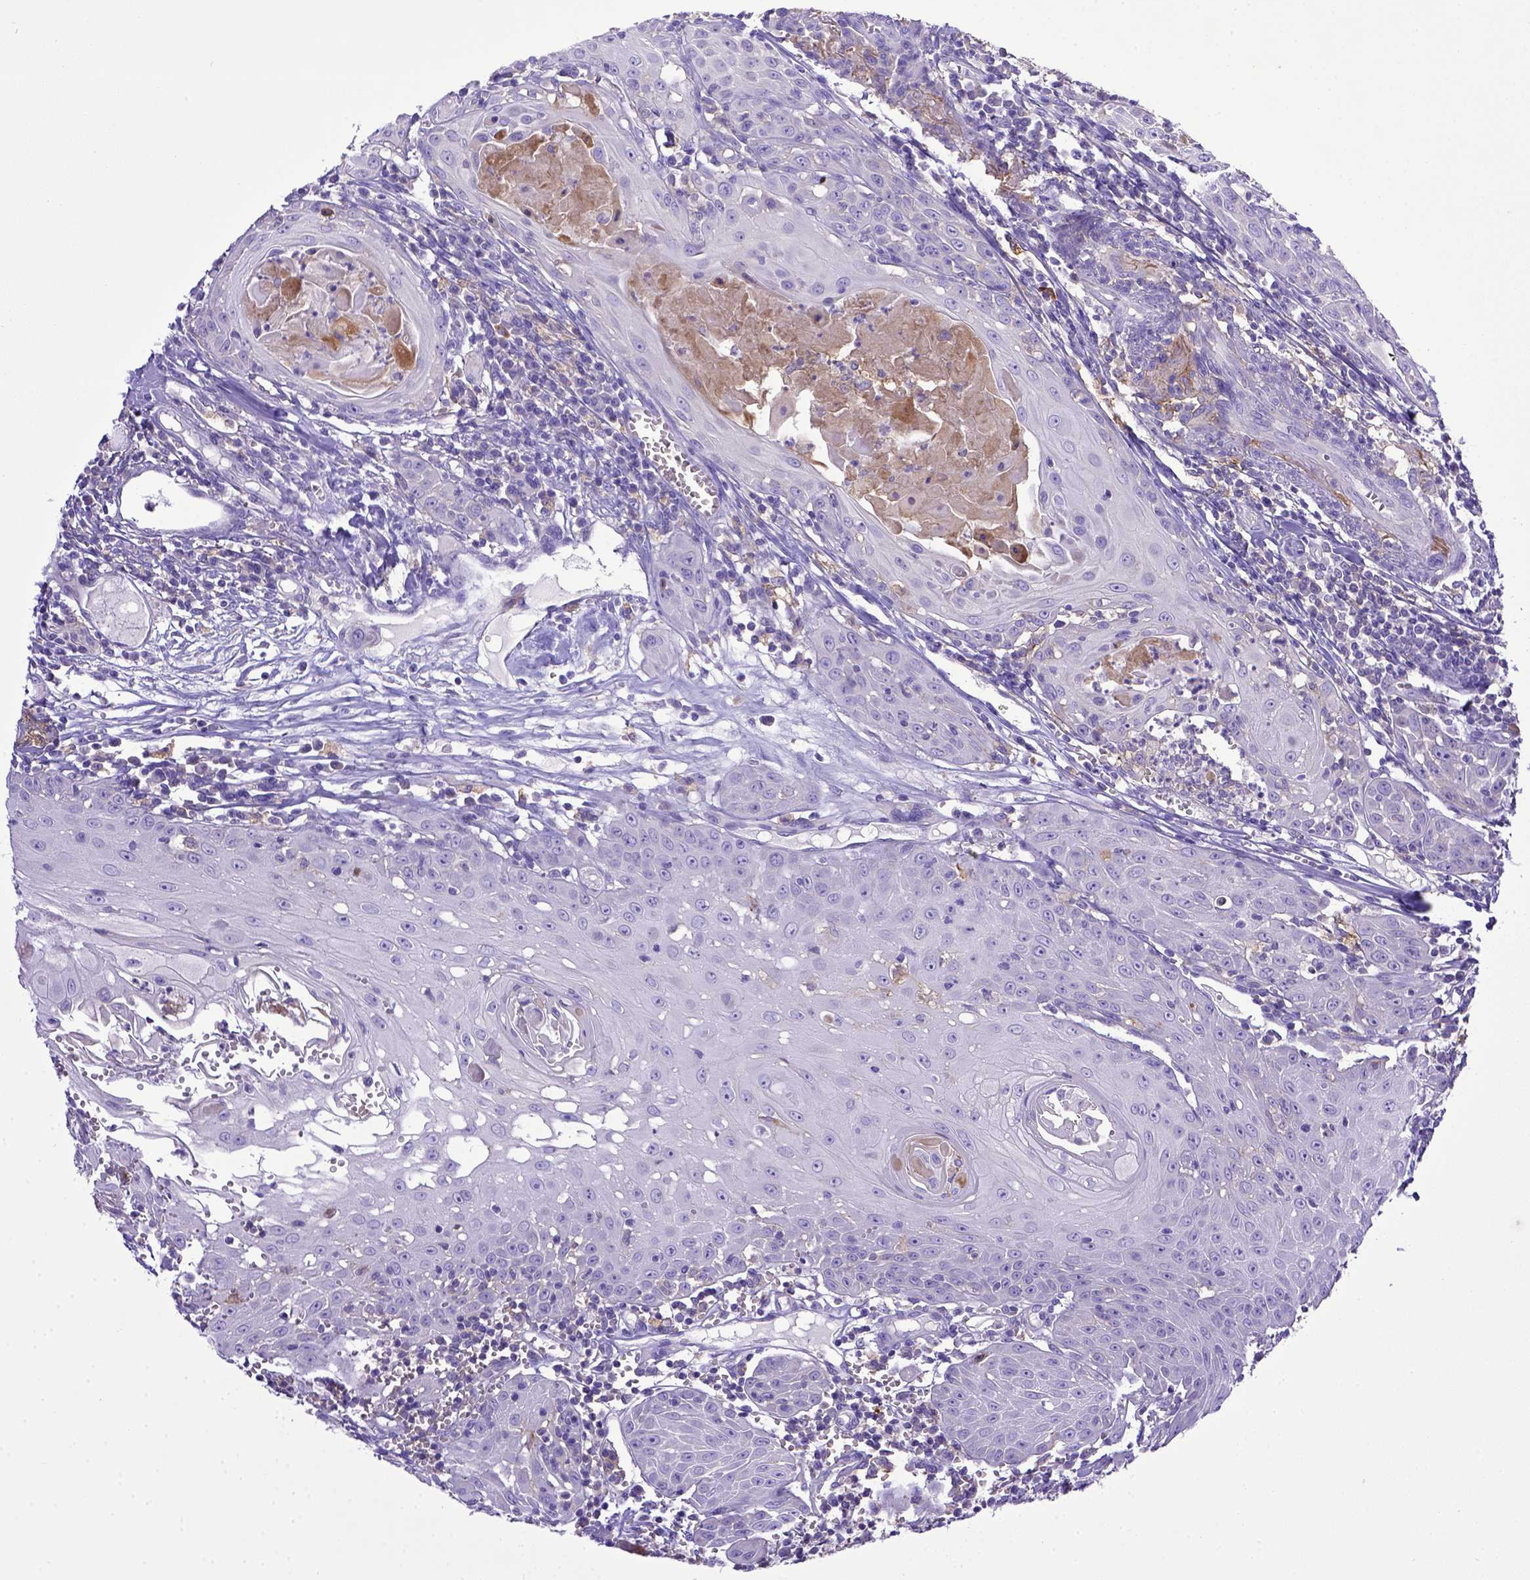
{"staining": {"intensity": "negative", "quantity": "none", "location": "none"}, "tissue": "head and neck cancer", "cell_type": "Tumor cells", "image_type": "cancer", "snomed": [{"axis": "morphology", "description": "Squamous cell carcinoma, NOS"}, {"axis": "topography", "description": "Head-Neck"}], "caption": "A photomicrograph of head and neck cancer (squamous cell carcinoma) stained for a protein displays no brown staining in tumor cells.", "gene": "CD40", "patient": {"sex": "female", "age": 80}}